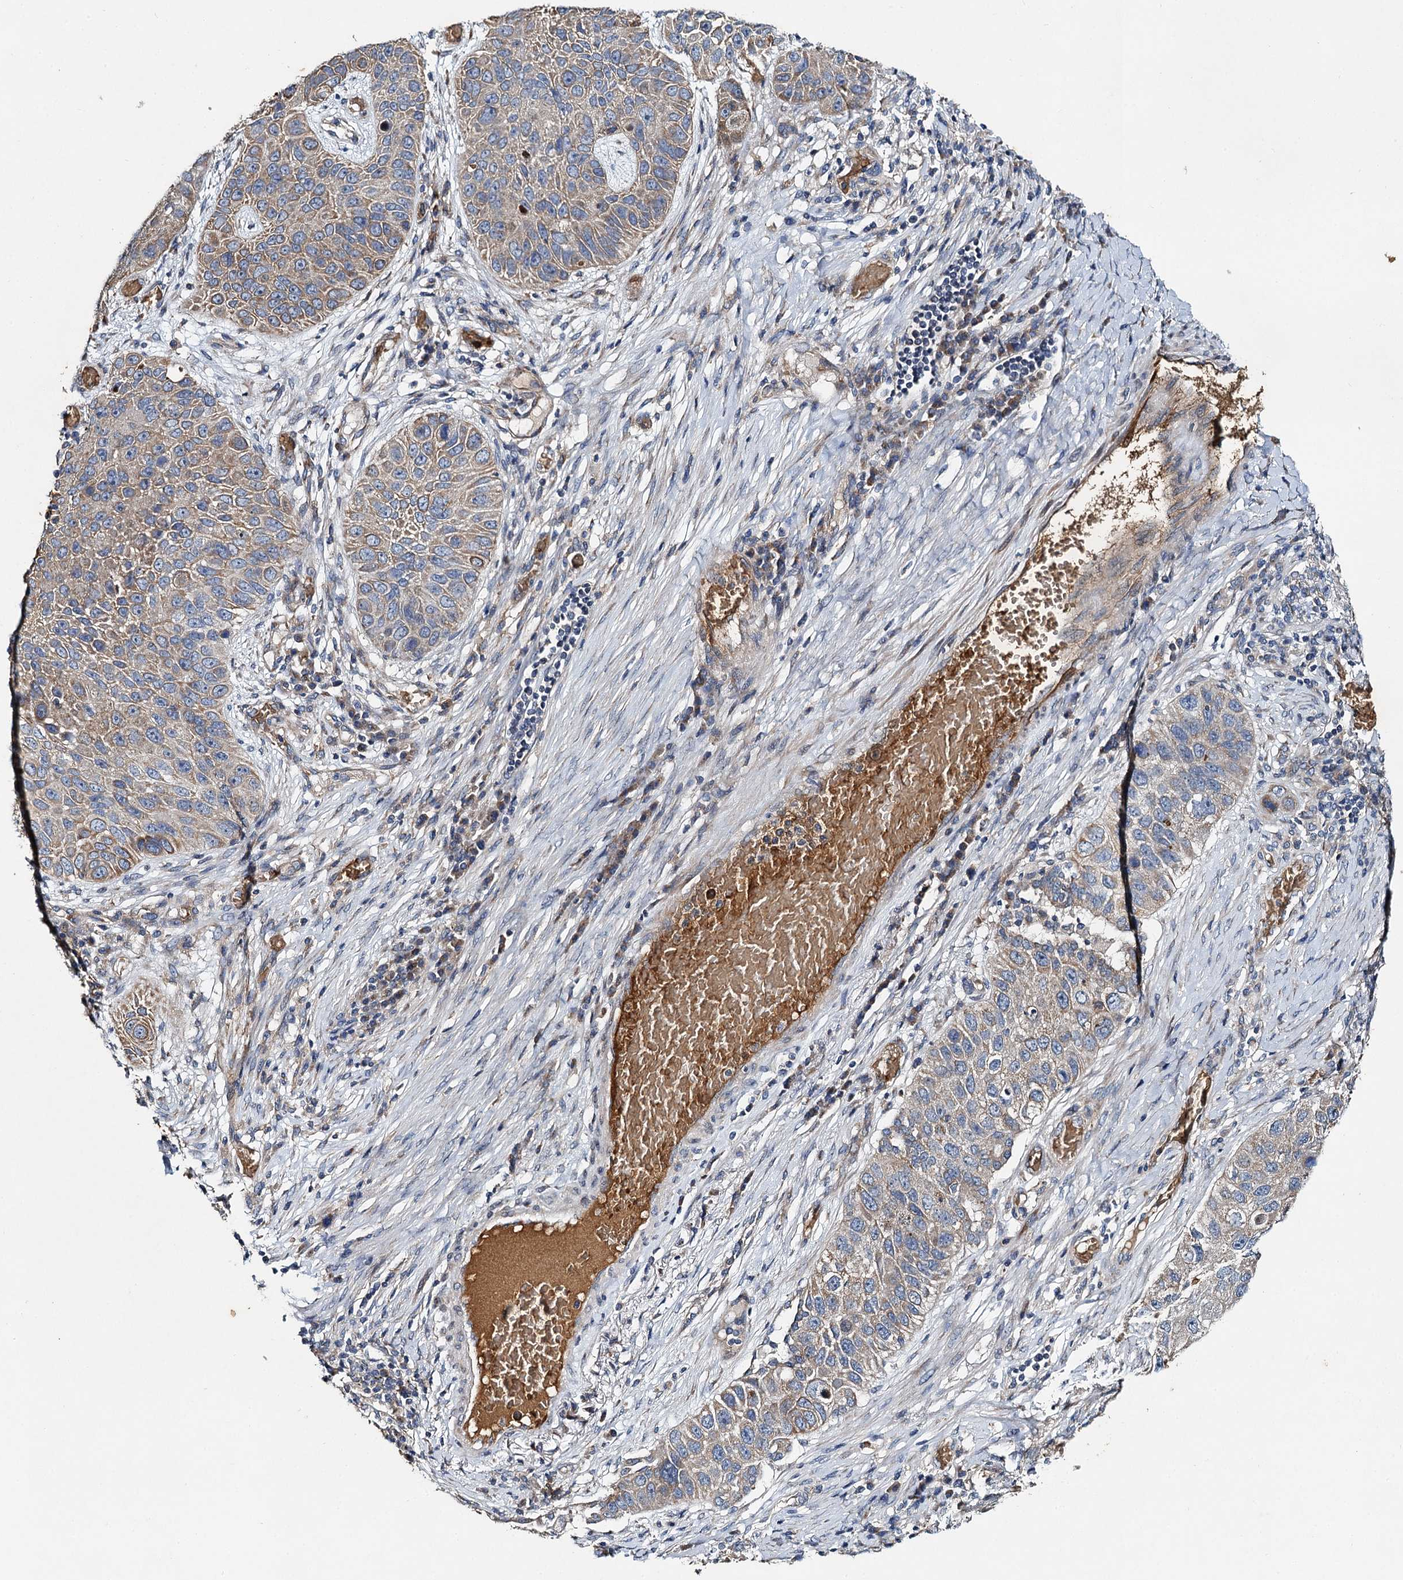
{"staining": {"intensity": "weak", "quantity": "<25%", "location": "cytoplasmic/membranous"}, "tissue": "lung cancer", "cell_type": "Tumor cells", "image_type": "cancer", "snomed": [{"axis": "morphology", "description": "Squamous cell carcinoma, NOS"}, {"axis": "topography", "description": "Lung"}], "caption": "A high-resolution micrograph shows IHC staining of lung cancer (squamous cell carcinoma), which displays no significant staining in tumor cells.", "gene": "BCS1L", "patient": {"sex": "male", "age": 61}}